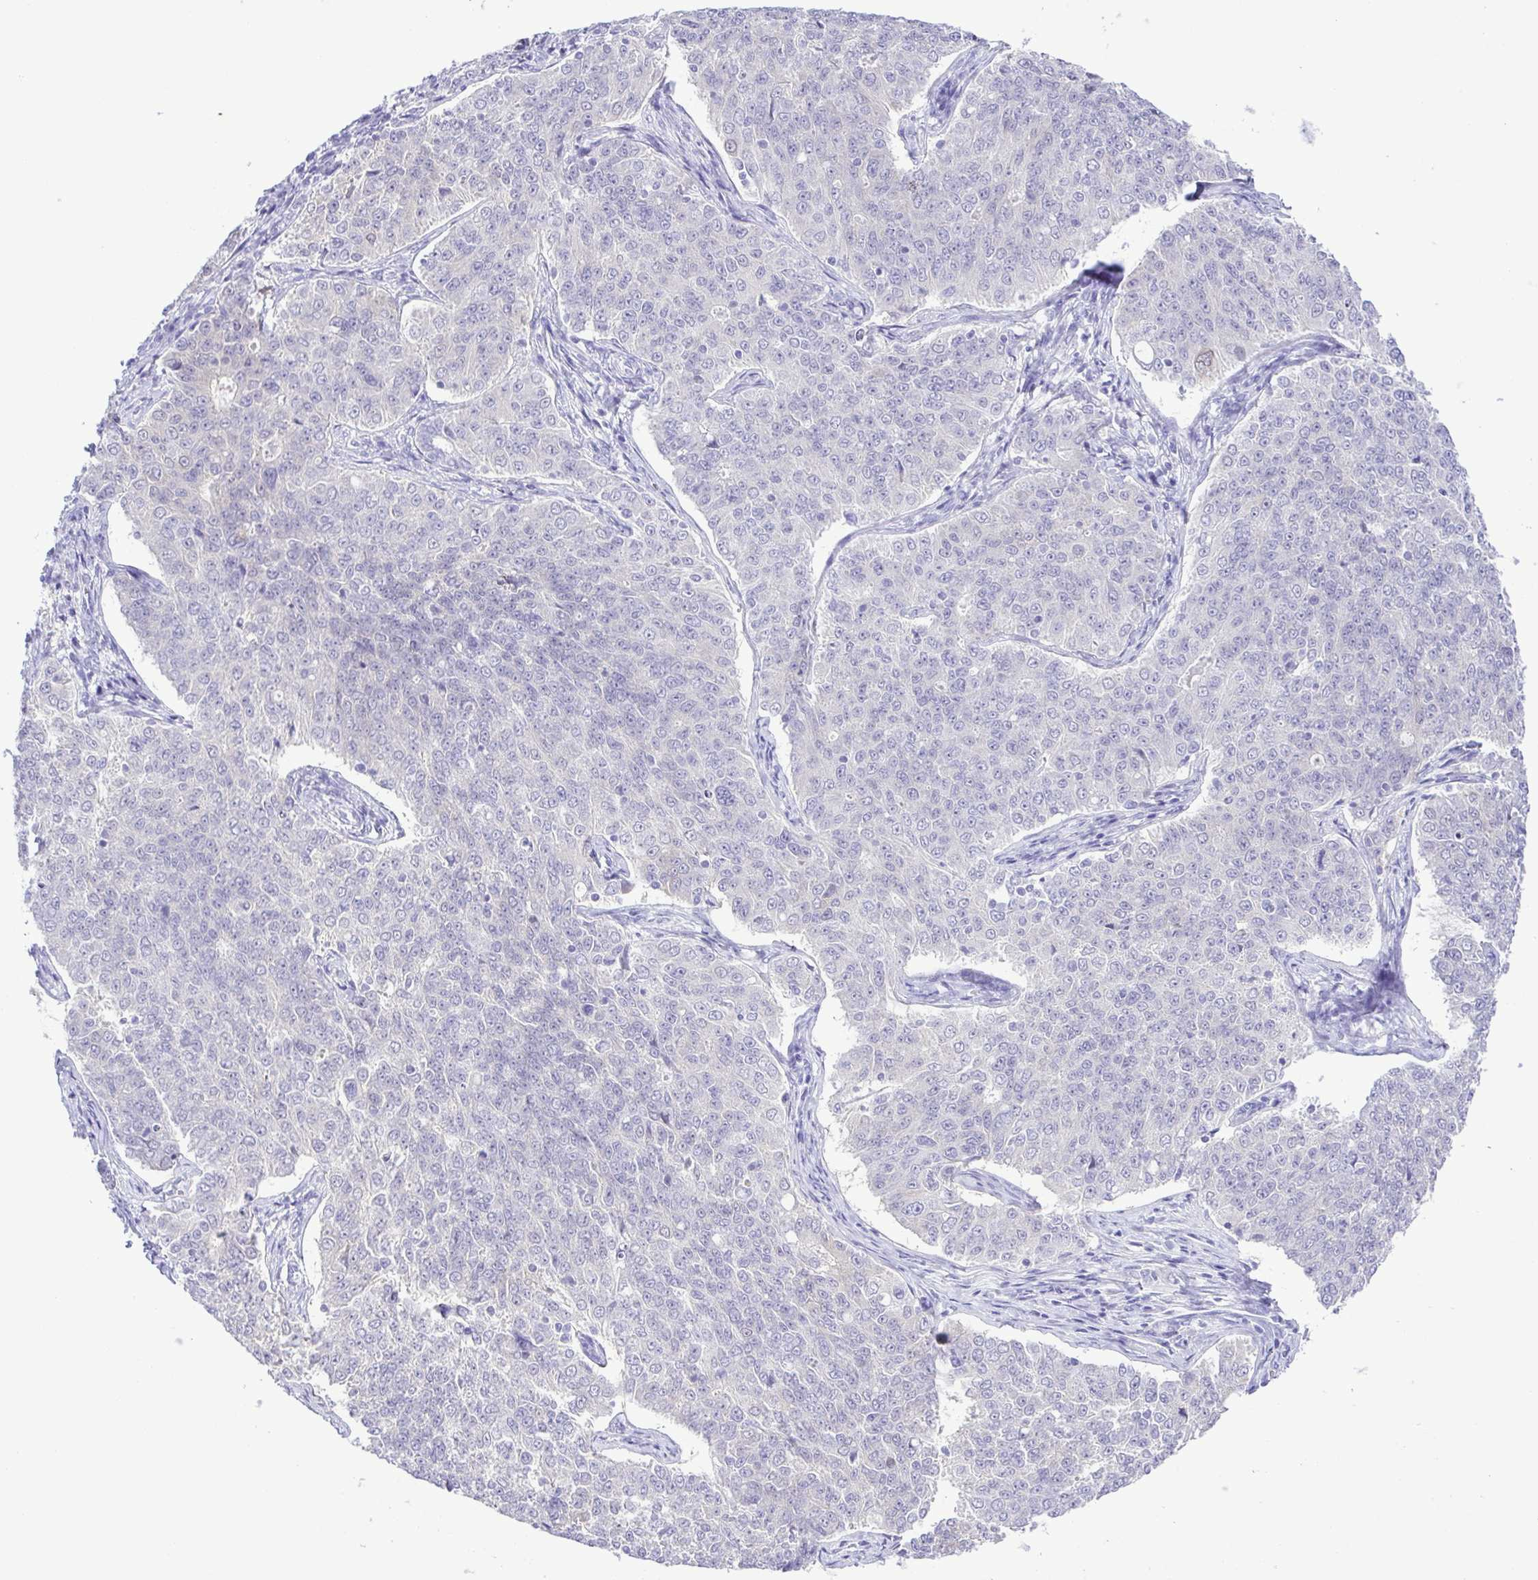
{"staining": {"intensity": "negative", "quantity": "none", "location": "none"}, "tissue": "endometrial cancer", "cell_type": "Tumor cells", "image_type": "cancer", "snomed": [{"axis": "morphology", "description": "Adenocarcinoma, NOS"}, {"axis": "topography", "description": "Endometrium"}], "caption": "Photomicrograph shows no significant protein expression in tumor cells of adenocarcinoma (endometrial).", "gene": "SYT1", "patient": {"sex": "female", "age": 43}}